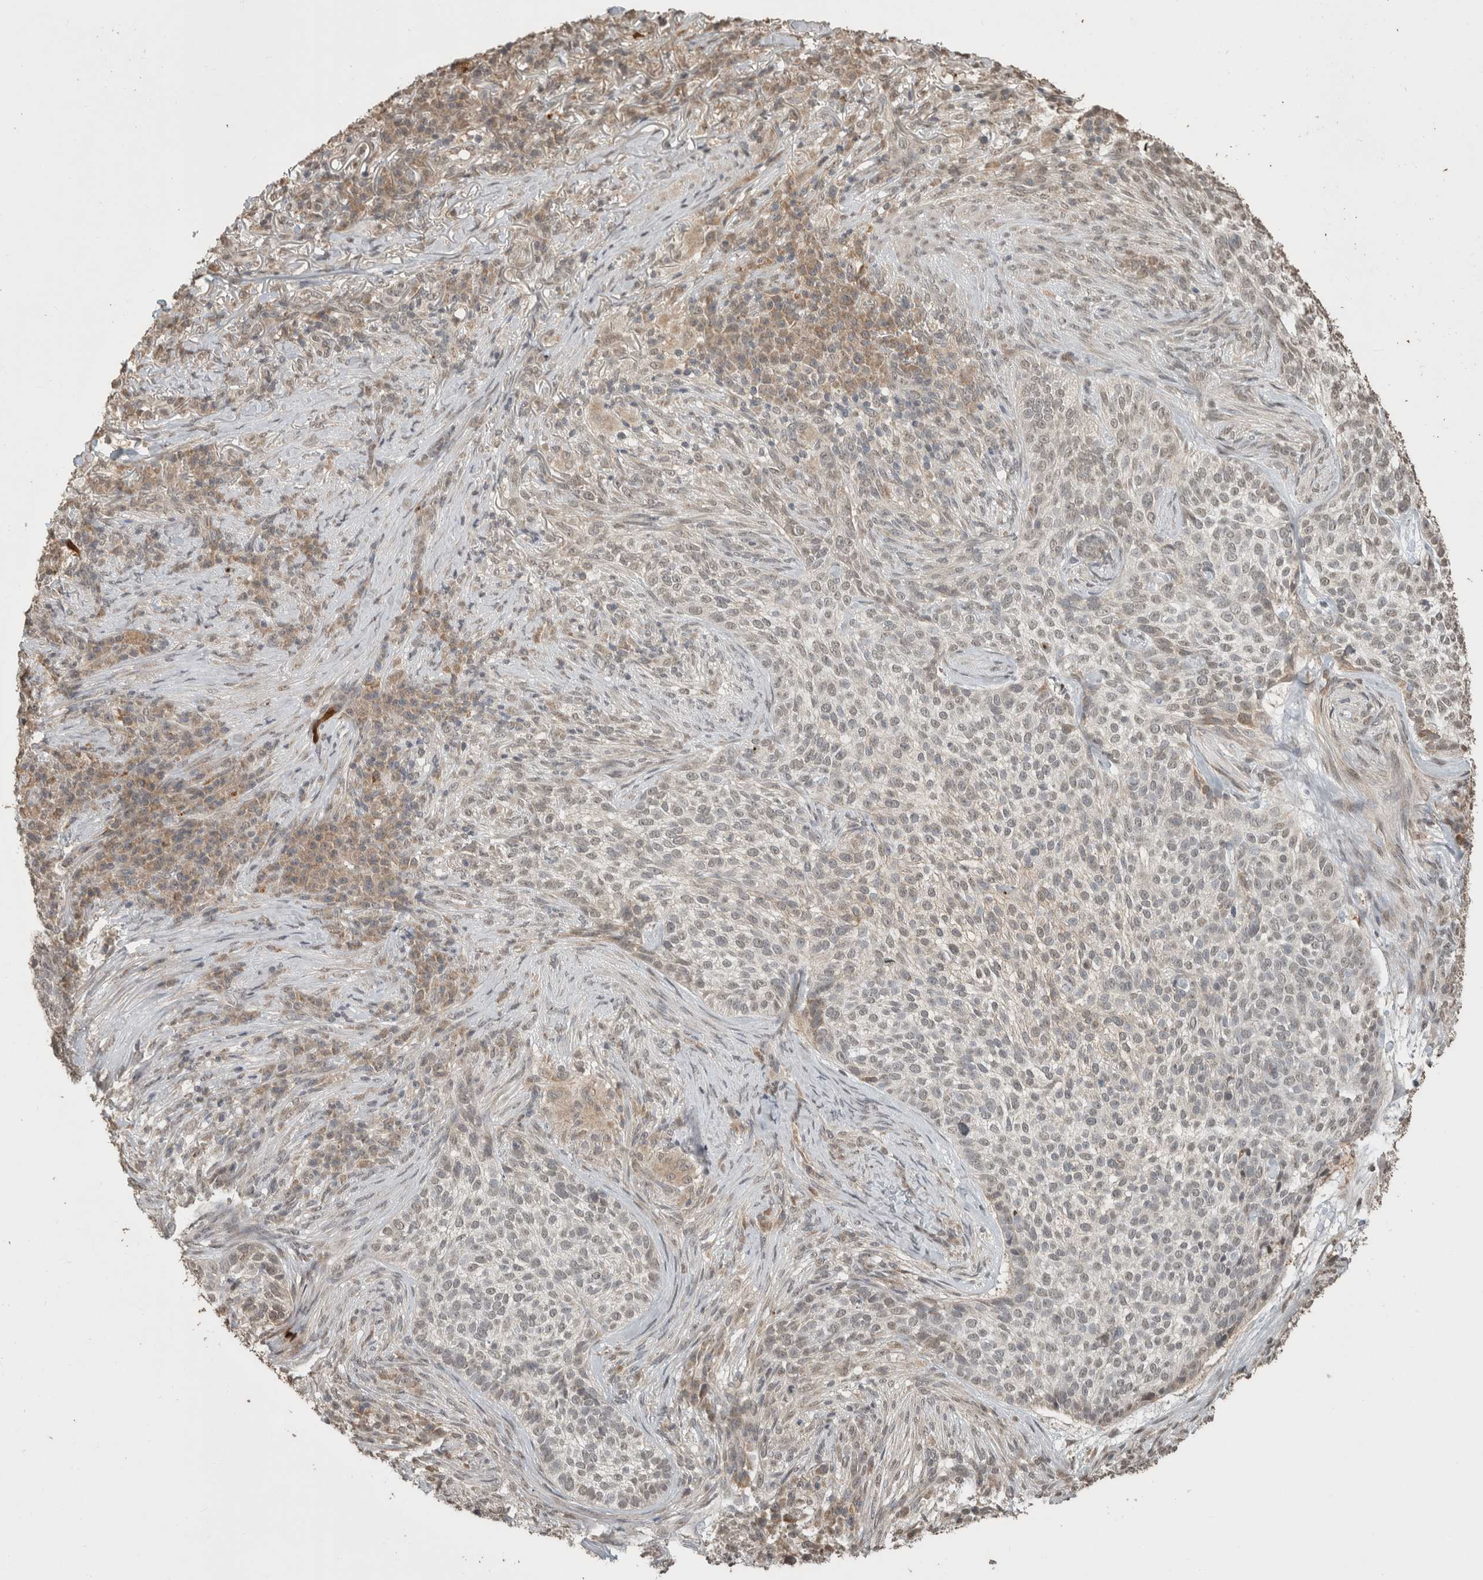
{"staining": {"intensity": "weak", "quantity": "<25%", "location": "cytoplasmic/membranous,nuclear"}, "tissue": "skin cancer", "cell_type": "Tumor cells", "image_type": "cancer", "snomed": [{"axis": "morphology", "description": "Basal cell carcinoma"}, {"axis": "topography", "description": "Skin"}], "caption": "The image exhibits no staining of tumor cells in skin cancer.", "gene": "FAM3A", "patient": {"sex": "female", "age": 64}}